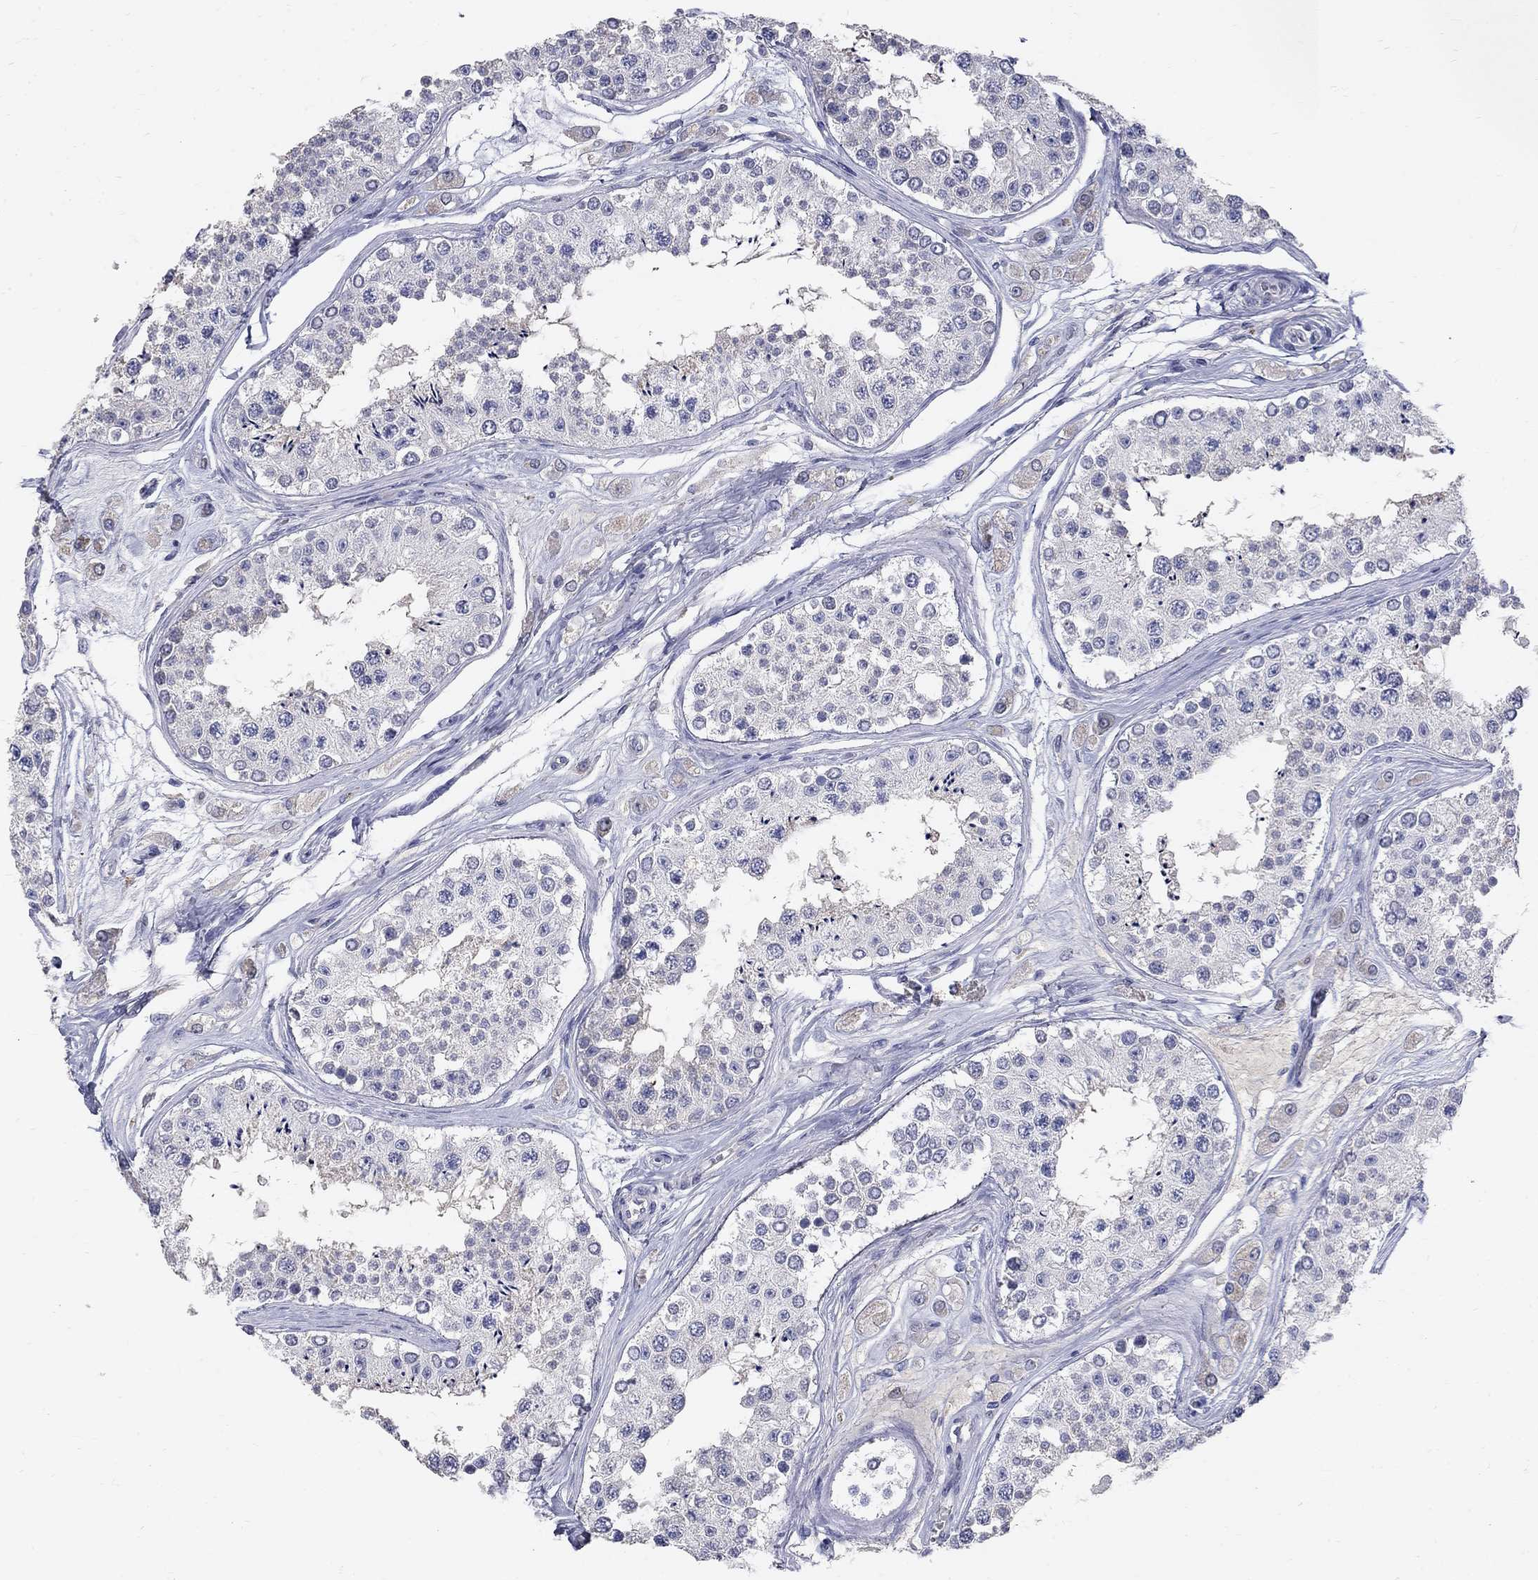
{"staining": {"intensity": "negative", "quantity": "none", "location": "none"}, "tissue": "testis", "cell_type": "Cells in seminiferous ducts", "image_type": "normal", "snomed": [{"axis": "morphology", "description": "Normal tissue, NOS"}, {"axis": "topography", "description": "Testis"}], "caption": "The image exhibits no staining of cells in seminiferous ducts in benign testis. (Stains: DAB immunohistochemistry with hematoxylin counter stain, Microscopy: brightfield microscopy at high magnification).", "gene": "PTH1R", "patient": {"sex": "male", "age": 25}}